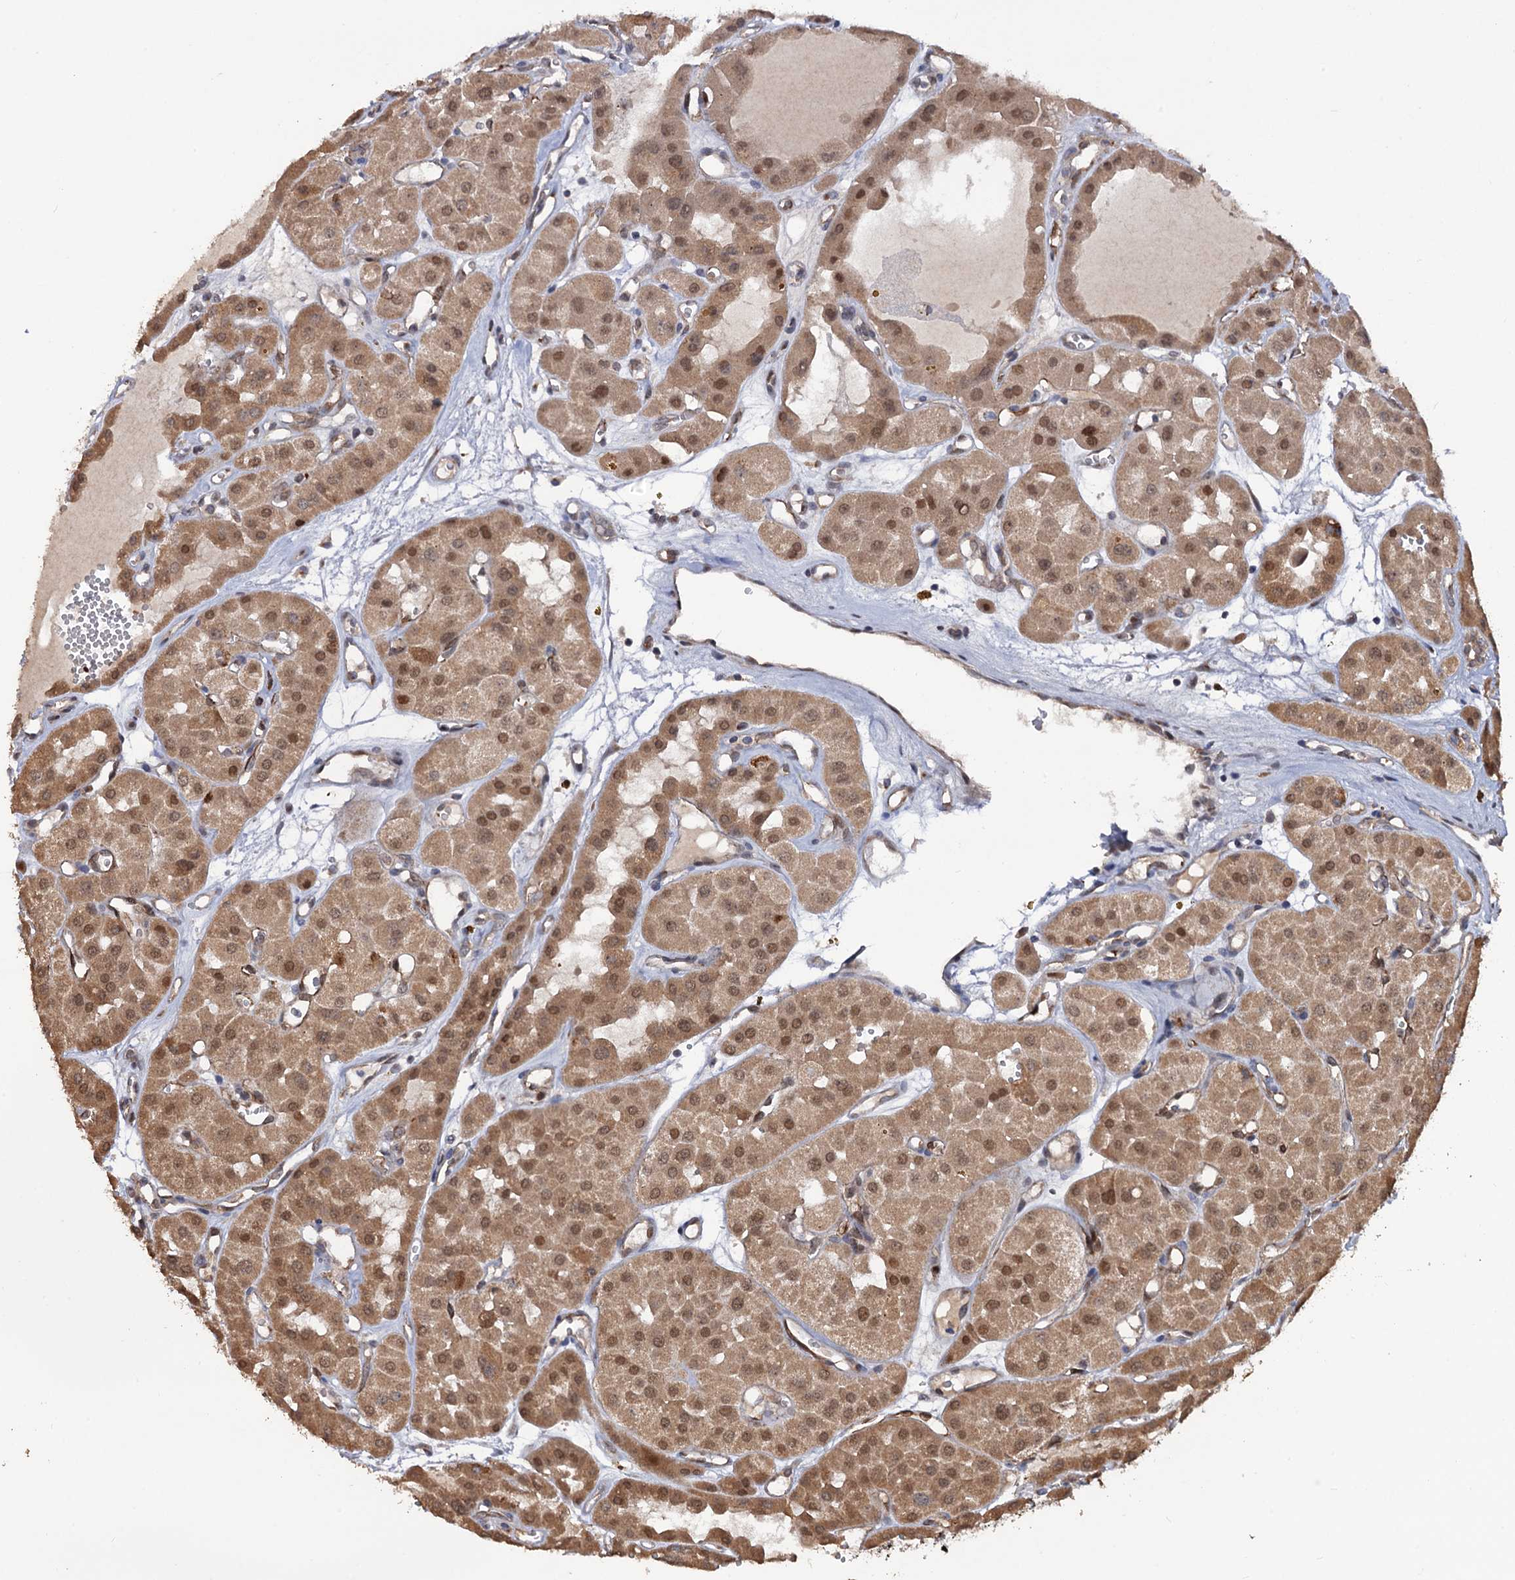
{"staining": {"intensity": "moderate", "quantity": ">75%", "location": "cytoplasmic/membranous,nuclear"}, "tissue": "renal cancer", "cell_type": "Tumor cells", "image_type": "cancer", "snomed": [{"axis": "morphology", "description": "Carcinoma, NOS"}, {"axis": "topography", "description": "Kidney"}], "caption": "A histopathology image showing moderate cytoplasmic/membranous and nuclear staining in approximately >75% of tumor cells in renal cancer (carcinoma), as visualized by brown immunohistochemical staining.", "gene": "LRRC63", "patient": {"sex": "female", "age": 75}}